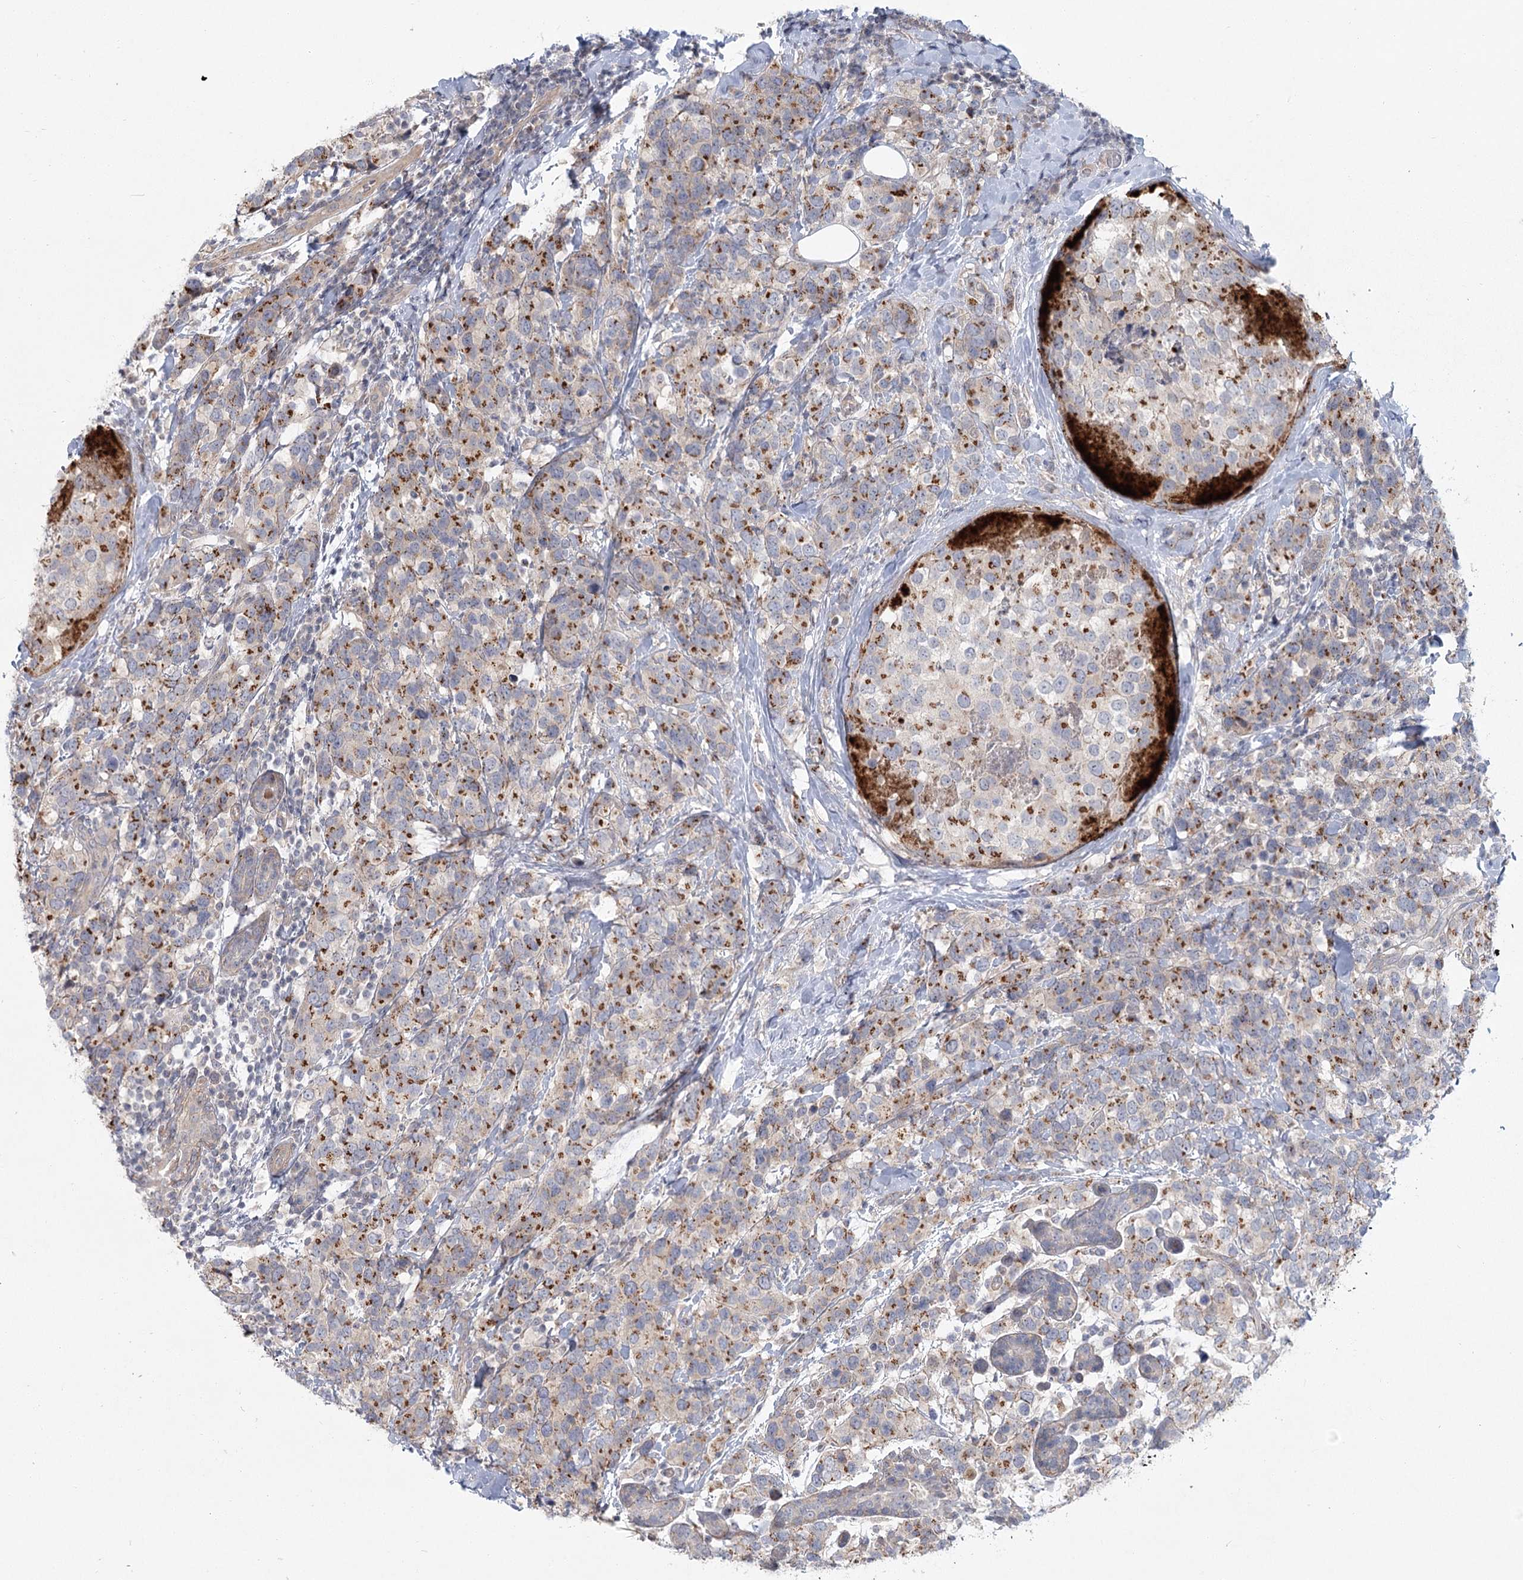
{"staining": {"intensity": "moderate", "quantity": ">75%", "location": "cytoplasmic/membranous"}, "tissue": "breast cancer", "cell_type": "Tumor cells", "image_type": "cancer", "snomed": [{"axis": "morphology", "description": "Lobular carcinoma"}, {"axis": "topography", "description": "Breast"}], "caption": "Protein expression analysis of human breast cancer (lobular carcinoma) reveals moderate cytoplasmic/membranous positivity in approximately >75% of tumor cells. The staining was performed using DAB to visualize the protein expression in brown, while the nuclei were stained in blue with hematoxylin (Magnification: 20x).", "gene": "SPINK13", "patient": {"sex": "female", "age": 59}}